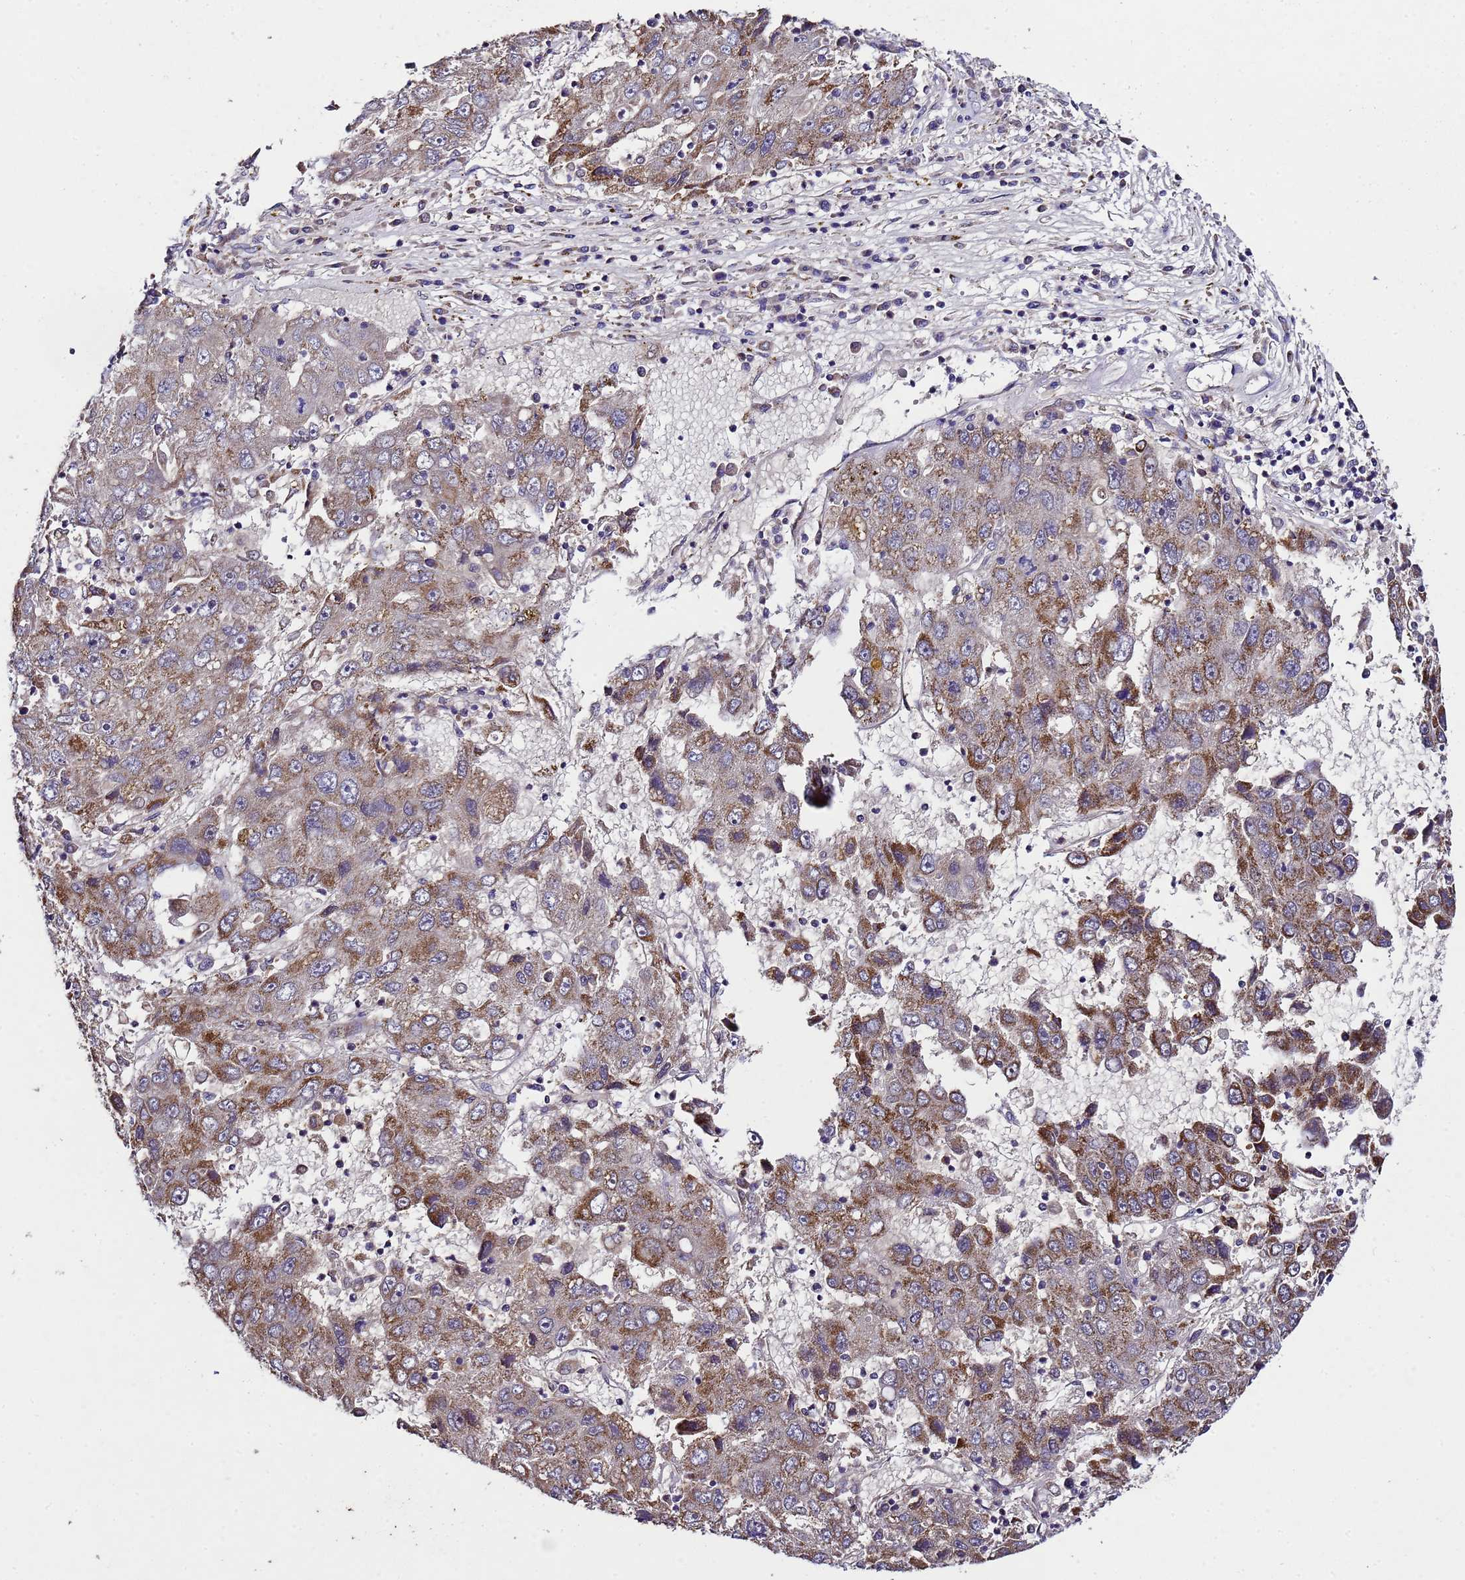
{"staining": {"intensity": "moderate", "quantity": ">75%", "location": "cytoplasmic/membranous"}, "tissue": "liver cancer", "cell_type": "Tumor cells", "image_type": "cancer", "snomed": [{"axis": "morphology", "description": "Carcinoma, Hepatocellular, NOS"}, {"axis": "topography", "description": "Liver"}], "caption": "This is an image of IHC staining of hepatocellular carcinoma (liver), which shows moderate staining in the cytoplasmic/membranous of tumor cells.", "gene": "HSPBAP1", "patient": {"sex": "male", "age": 49}}